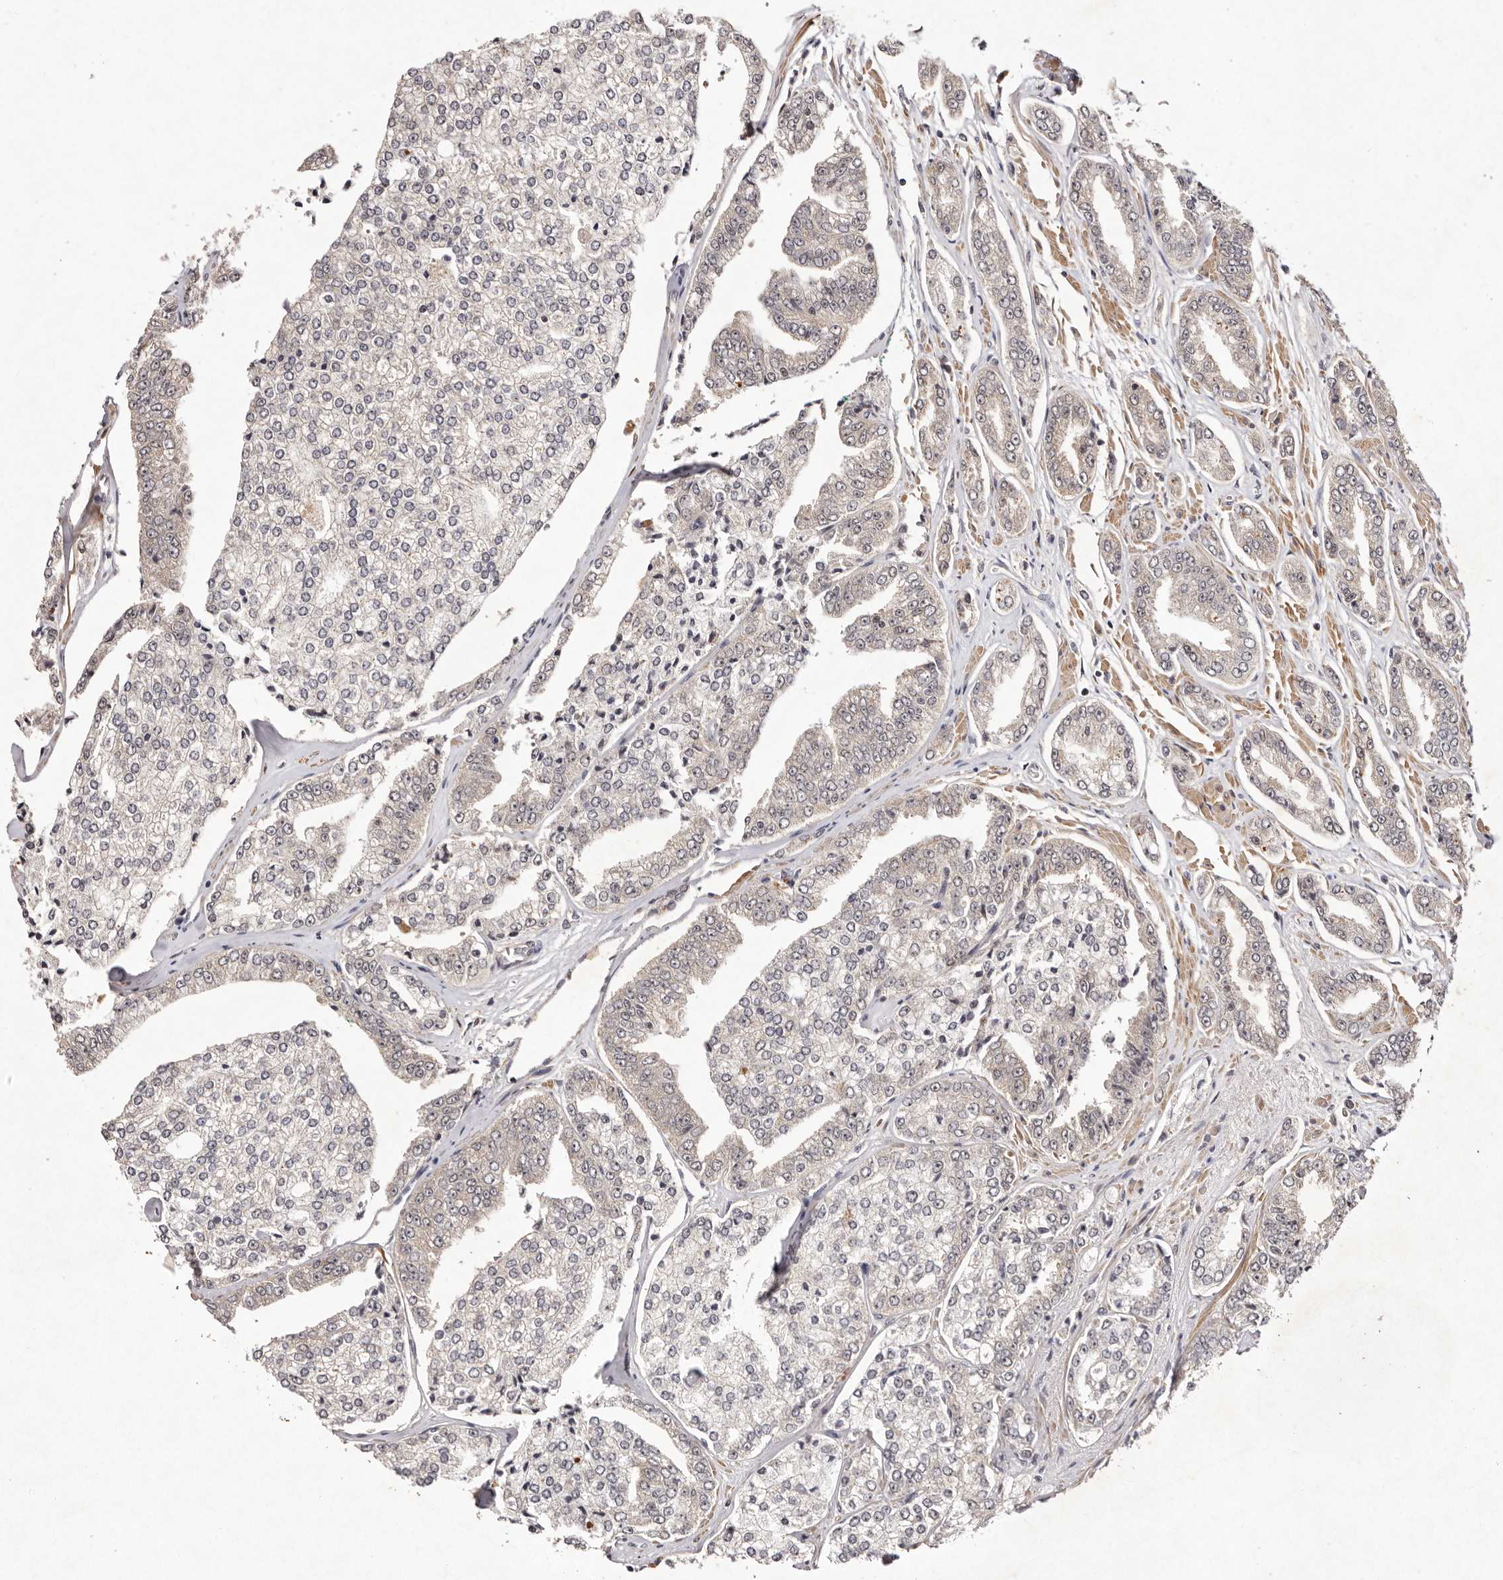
{"staining": {"intensity": "weak", "quantity": "25%-75%", "location": "cytoplasmic/membranous"}, "tissue": "prostate cancer", "cell_type": "Tumor cells", "image_type": "cancer", "snomed": [{"axis": "morphology", "description": "Adenocarcinoma, High grade"}, {"axis": "topography", "description": "Prostate"}], "caption": "A high-resolution image shows immunohistochemistry (IHC) staining of prostate high-grade adenocarcinoma, which reveals weak cytoplasmic/membranous positivity in about 25%-75% of tumor cells.", "gene": "BUD31", "patient": {"sex": "male", "age": 71}}